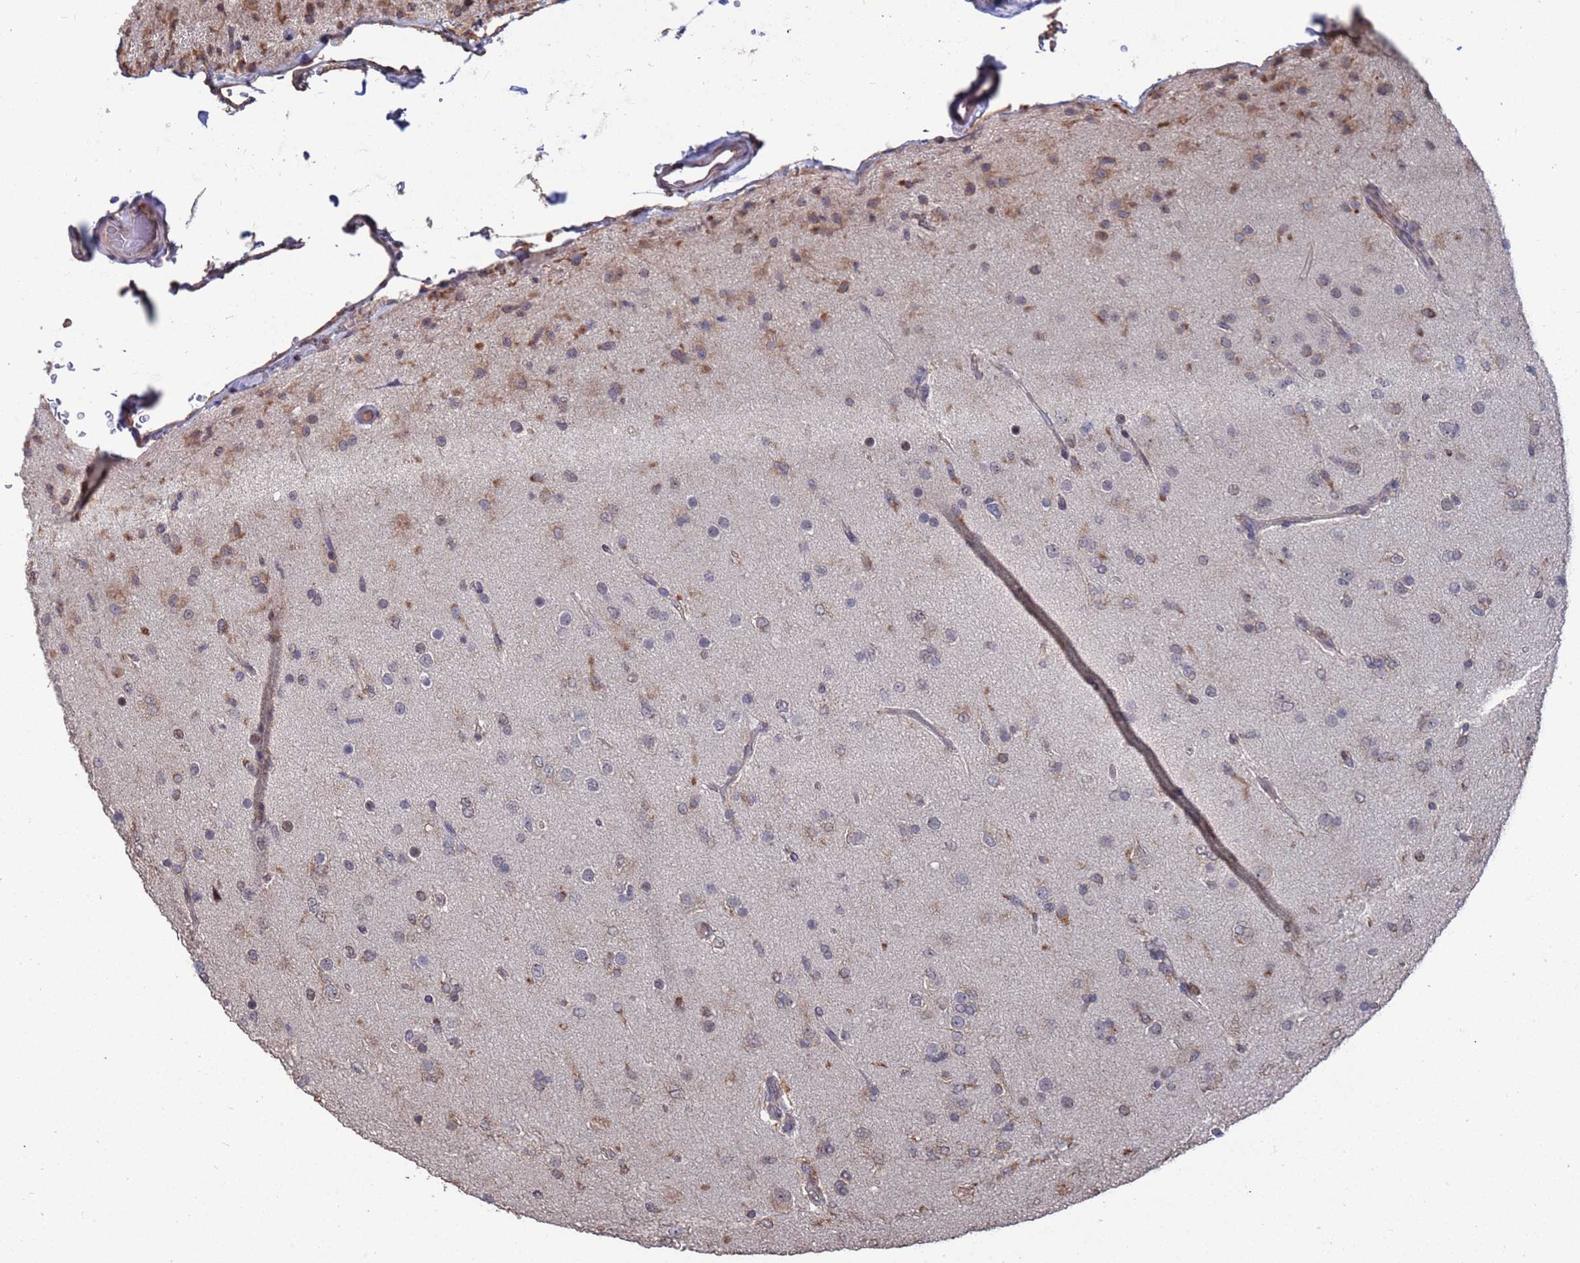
{"staining": {"intensity": "weak", "quantity": "25%-75%", "location": "cytoplasmic/membranous"}, "tissue": "glioma", "cell_type": "Tumor cells", "image_type": "cancer", "snomed": [{"axis": "morphology", "description": "Glioma, malignant, Low grade"}, {"axis": "topography", "description": "Brain"}], "caption": "Immunohistochemical staining of malignant glioma (low-grade) demonstrates low levels of weak cytoplasmic/membranous protein positivity in approximately 25%-75% of tumor cells. (DAB IHC, brown staining for protein, blue staining for nuclei).", "gene": "CFAP119", "patient": {"sex": "male", "age": 65}}